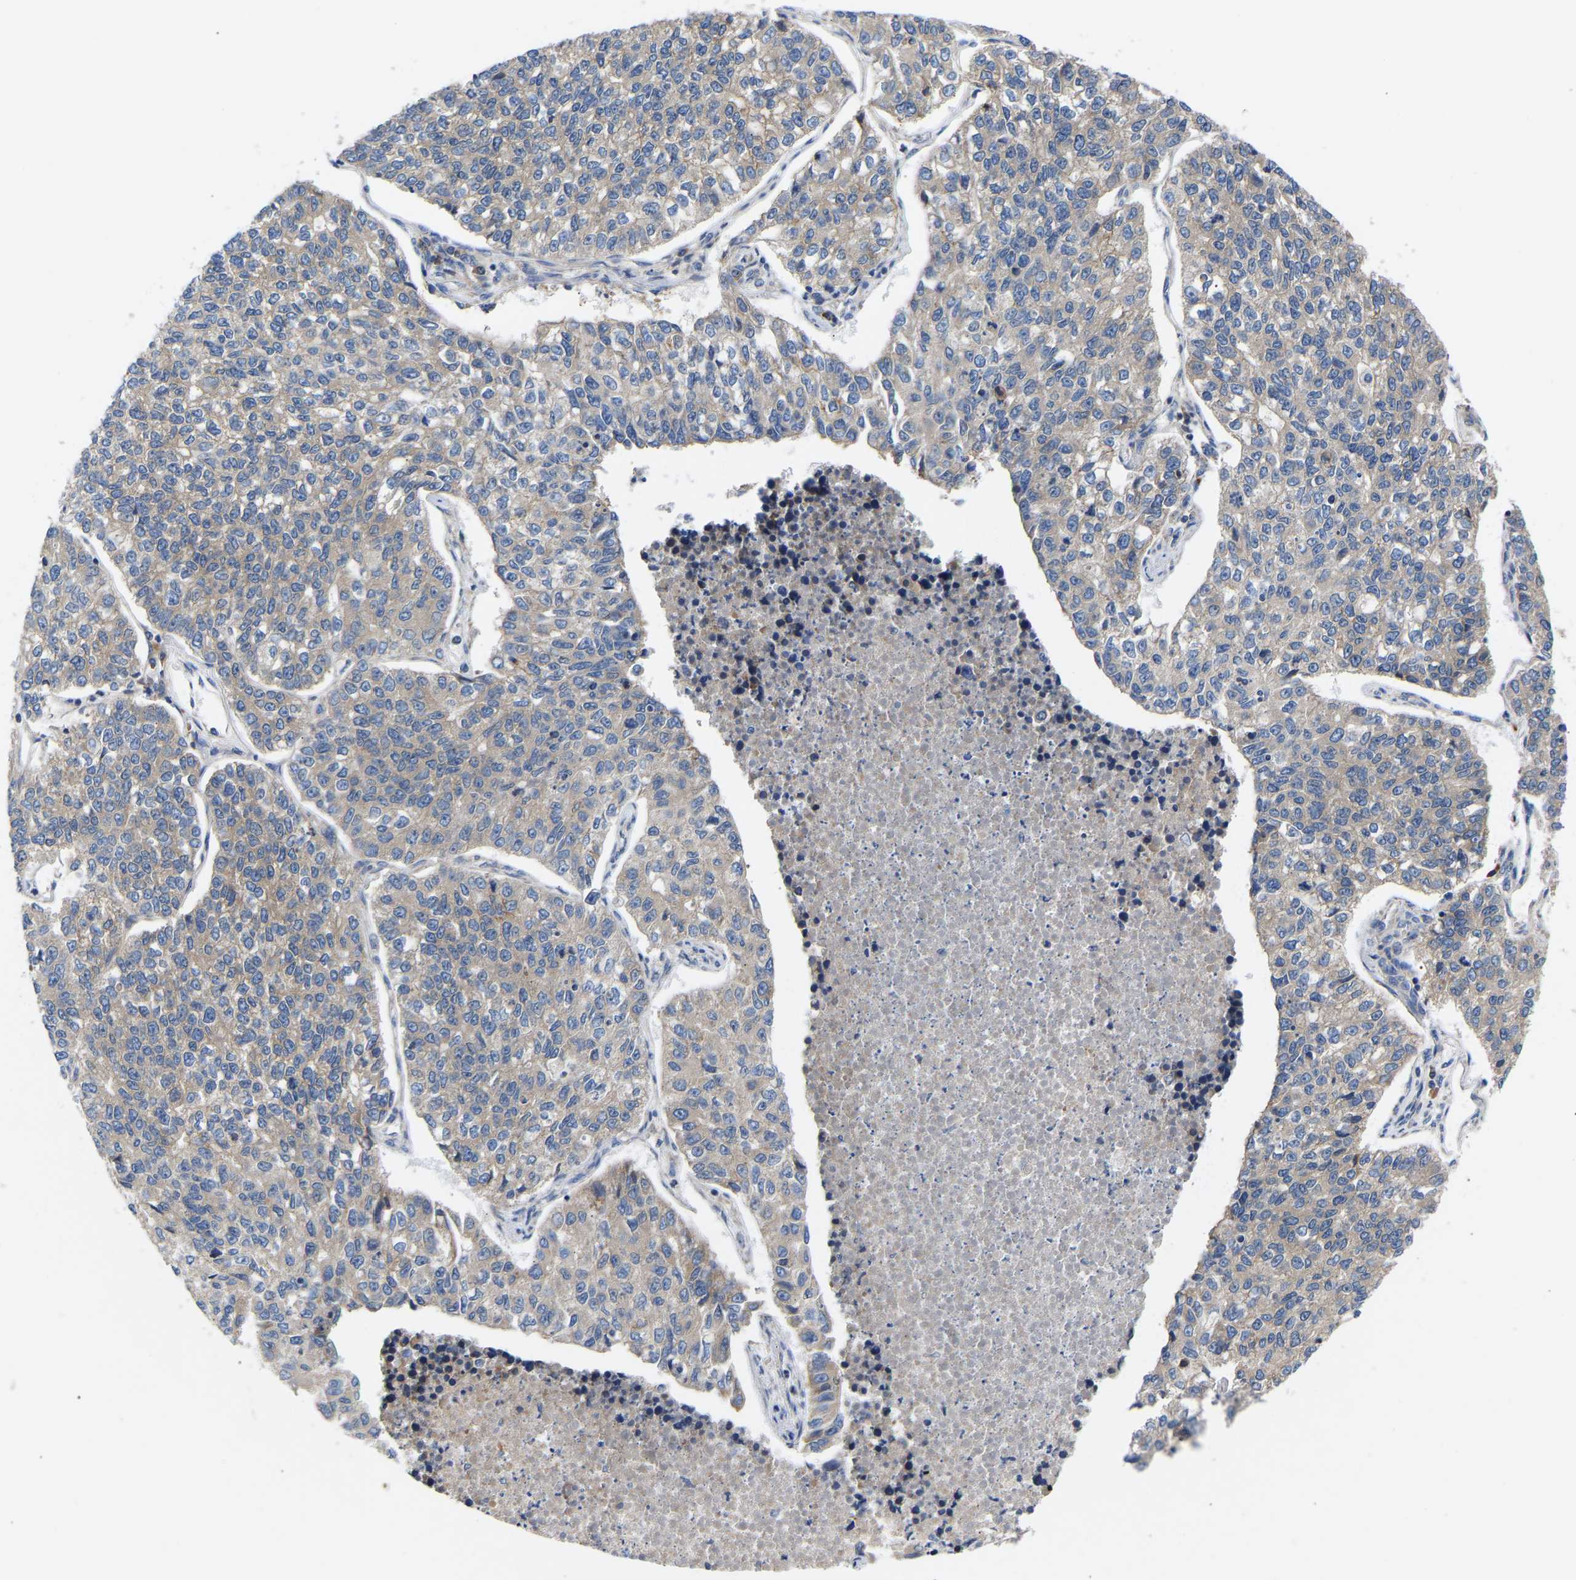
{"staining": {"intensity": "negative", "quantity": "none", "location": "none"}, "tissue": "lung cancer", "cell_type": "Tumor cells", "image_type": "cancer", "snomed": [{"axis": "morphology", "description": "Adenocarcinoma, NOS"}, {"axis": "topography", "description": "Lung"}], "caption": "High power microscopy photomicrograph of an immunohistochemistry (IHC) photomicrograph of lung adenocarcinoma, revealing no significant positivity in tumor cells.", "gene": "AIMP2", "patient": {"sex": "male", "age": 49}}